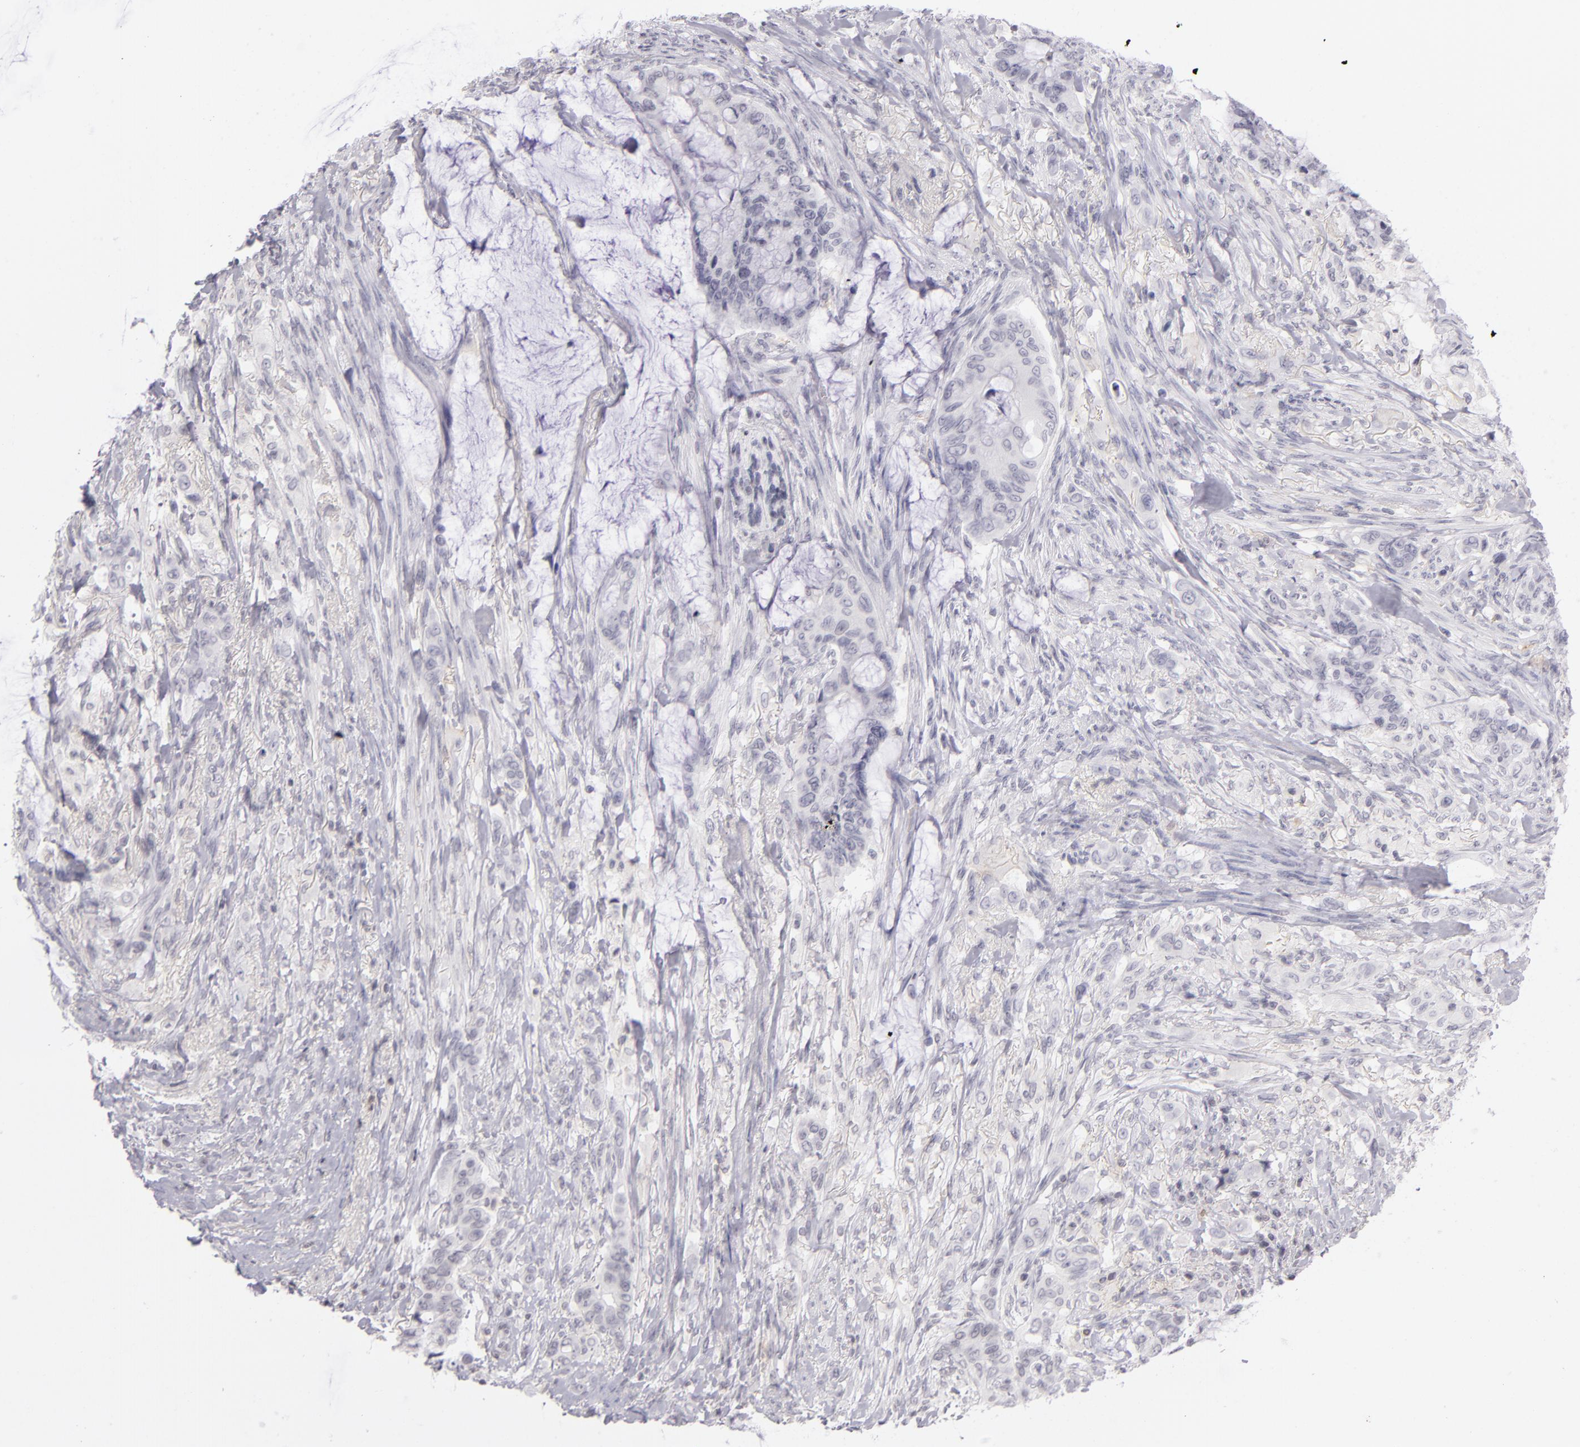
{"staining": {"intensity": "negative", "quantity": "none", "location": "none"}, "tissue": "colorectal cancer", "cell_type": "Tumor cells", "image_type": "cancer", "snomed": [{"axis": "morphology", "description": "Adenocarcinoma, NOS"}, {"axis": "topography", "description": "Rectum"}], "caption": "Immunohistochemistry (IHC) of human colorectal cancer (adenocarcinoma) shows no expression in tumor cells.", "gene": "CD40", "patient": {"sex": "female", "age": 59}}